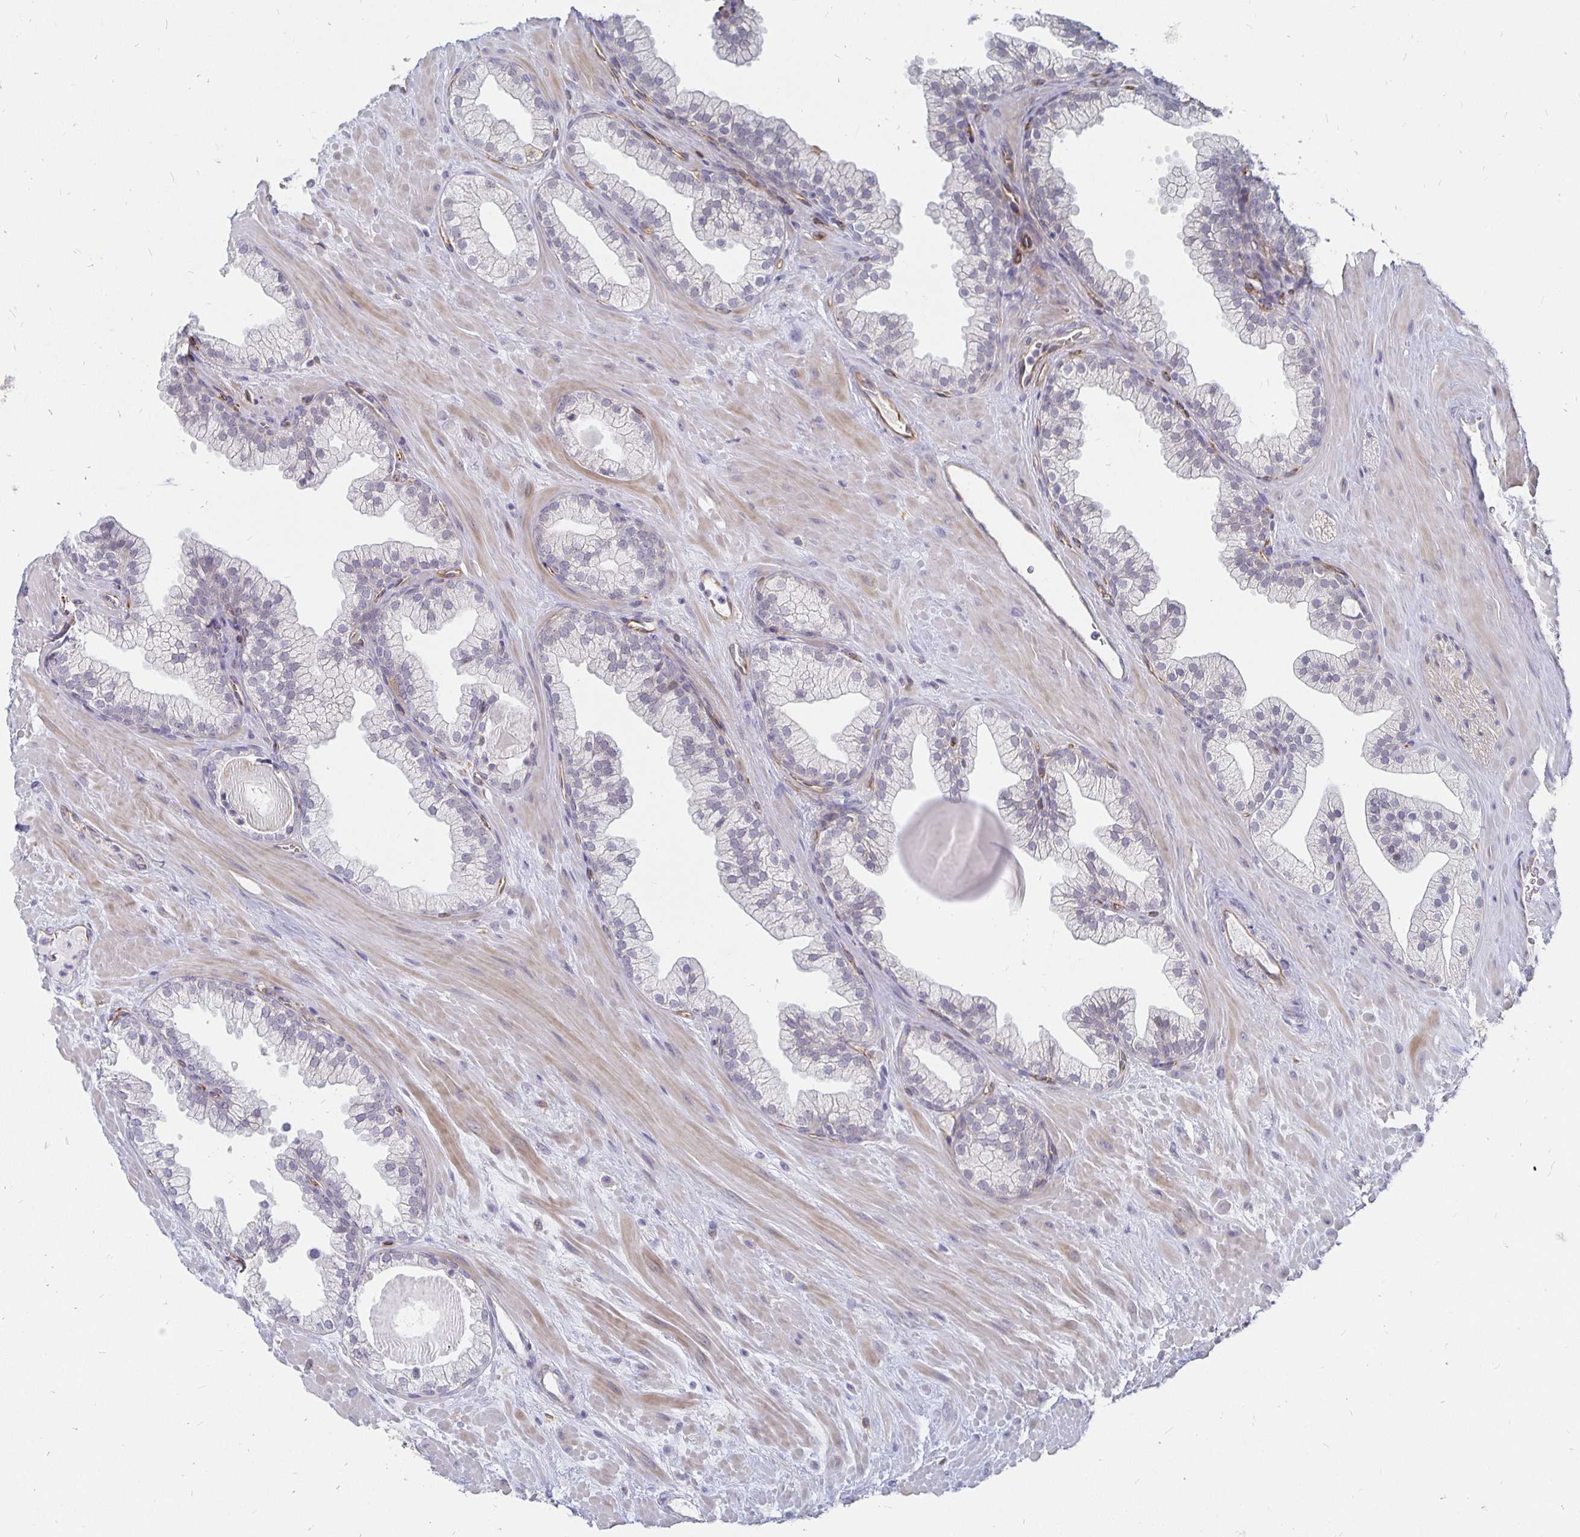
{"staining": {"intensity": "weak", "quantity": "<25%", "location": "cytoplasmic/membranous"}, "tissue": "prostate", "cell_type": "Glandular cells", "image_type": "normal", "snomed": [{"axis": "morphology", "description": "Normal tissue, NOS"}, {"axis": "topography", "description": "Prostate"}, {"axis": "topography", "description": "Peripheral nerve tissue"}], "caption": "The photomicrograph exhibits no staining of glandular cells in normal prostate. The staining was performed using DAB (3,3'-diaminobenzidine) to visualize the protein expression in brown, while the nuclei were stained in blue with hematoxylin (Magnification: 20x).", "gene": "CCDC85A", "patient": {"sex": "male", "age": 61}}